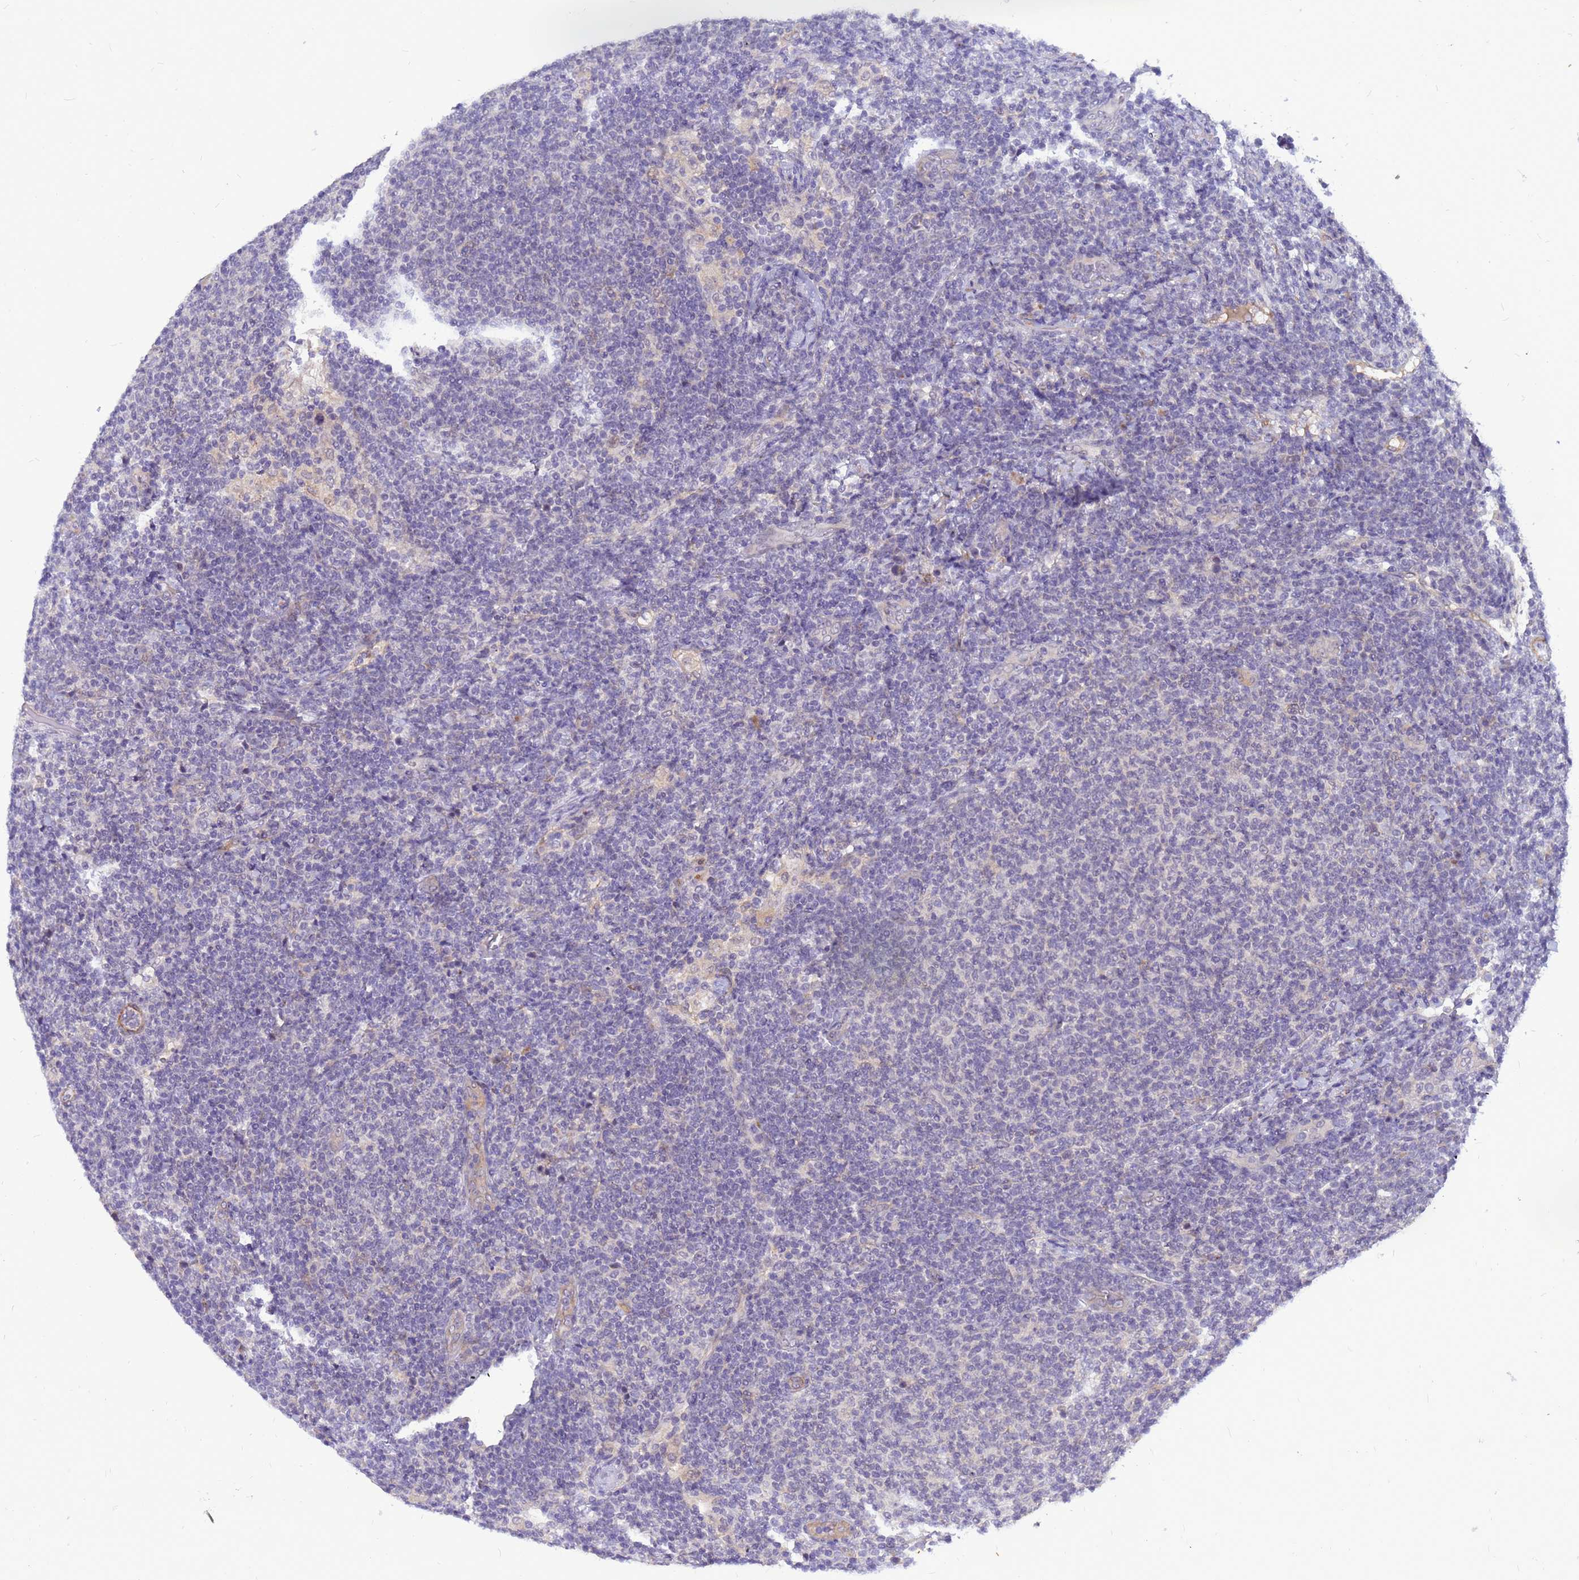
{"staining": {"intensity": "negative", "quantity": "none", "location": "none"}, "tissue": "lymphoma", "cell_type": "Tumor cells", "image_type": "cancer", "snomed": [{"axis": "morphology", "description": "Malignant lymphoma, non-Hodgkin's type, Low grade"}, {"axis": "topography", "description": "Lymph node"}], "caption": "The immunohistochemistry micrograph has no significant staining in tumor cells of lymphoma tissue.", "gene": "SRGAP3", "patient": {"sex": "male", "age": 66}}